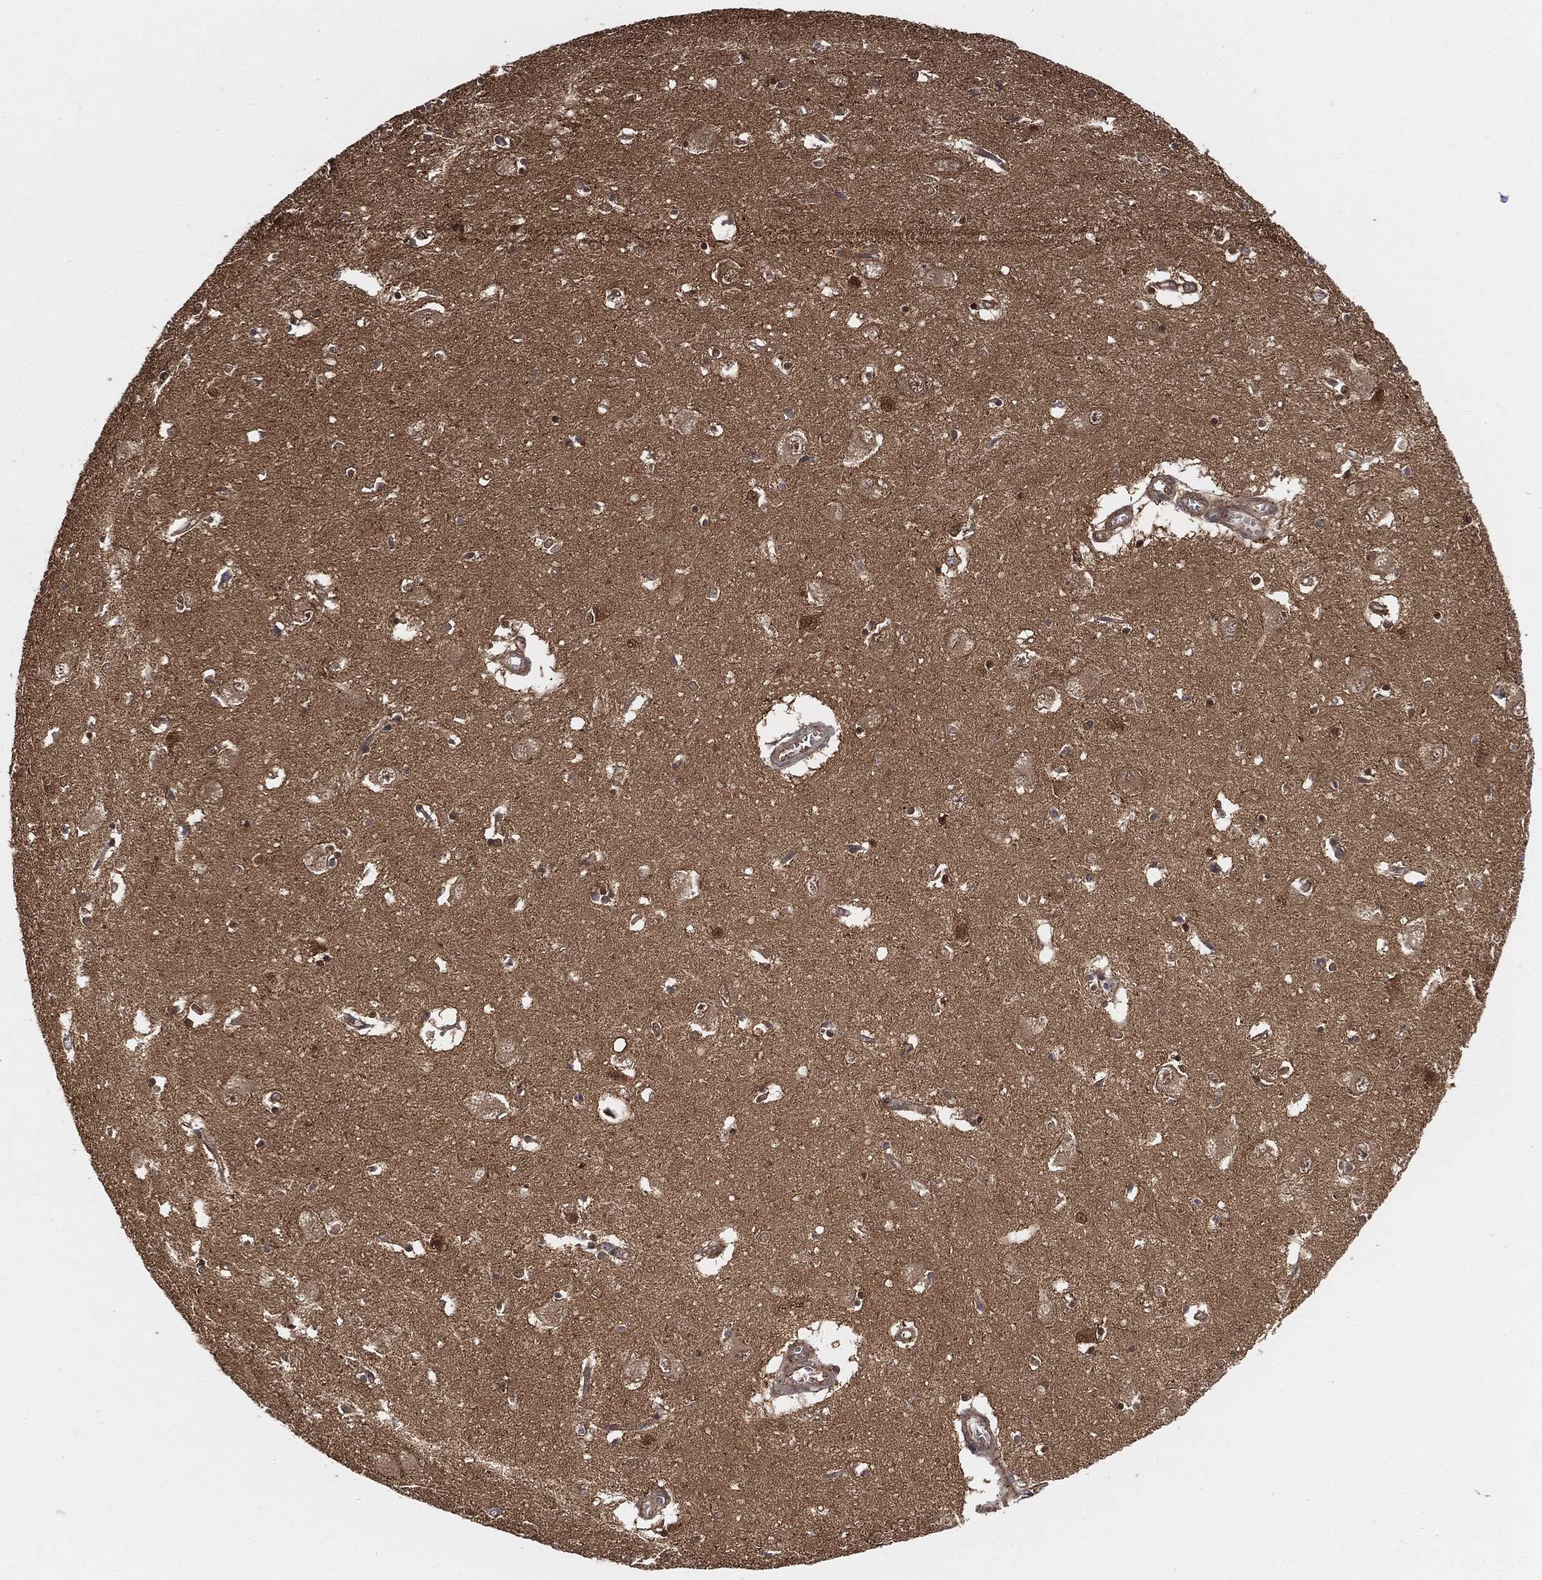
{"staining": {"intensity": "moderate", "quantity": "<25%", "location": "cytoplasmic/membranous,nuclear"}, "tissue": "caudate", "cell_type": "Glial cells", "image_type": "normal", "snomed": [{"axis": "morphology", "description": "Normal tissue, NOS"}, {"axis": "topography", "description": "Lateral ventricle wall"}], "caption": "Protein expression analysis of normal human caudate reveals moderate cytoplasmic/membranous,nuclear staining in approximately <25% of glial cells.", "gene": "CUTA", "patient": {"sex": "male", "age": 54}}